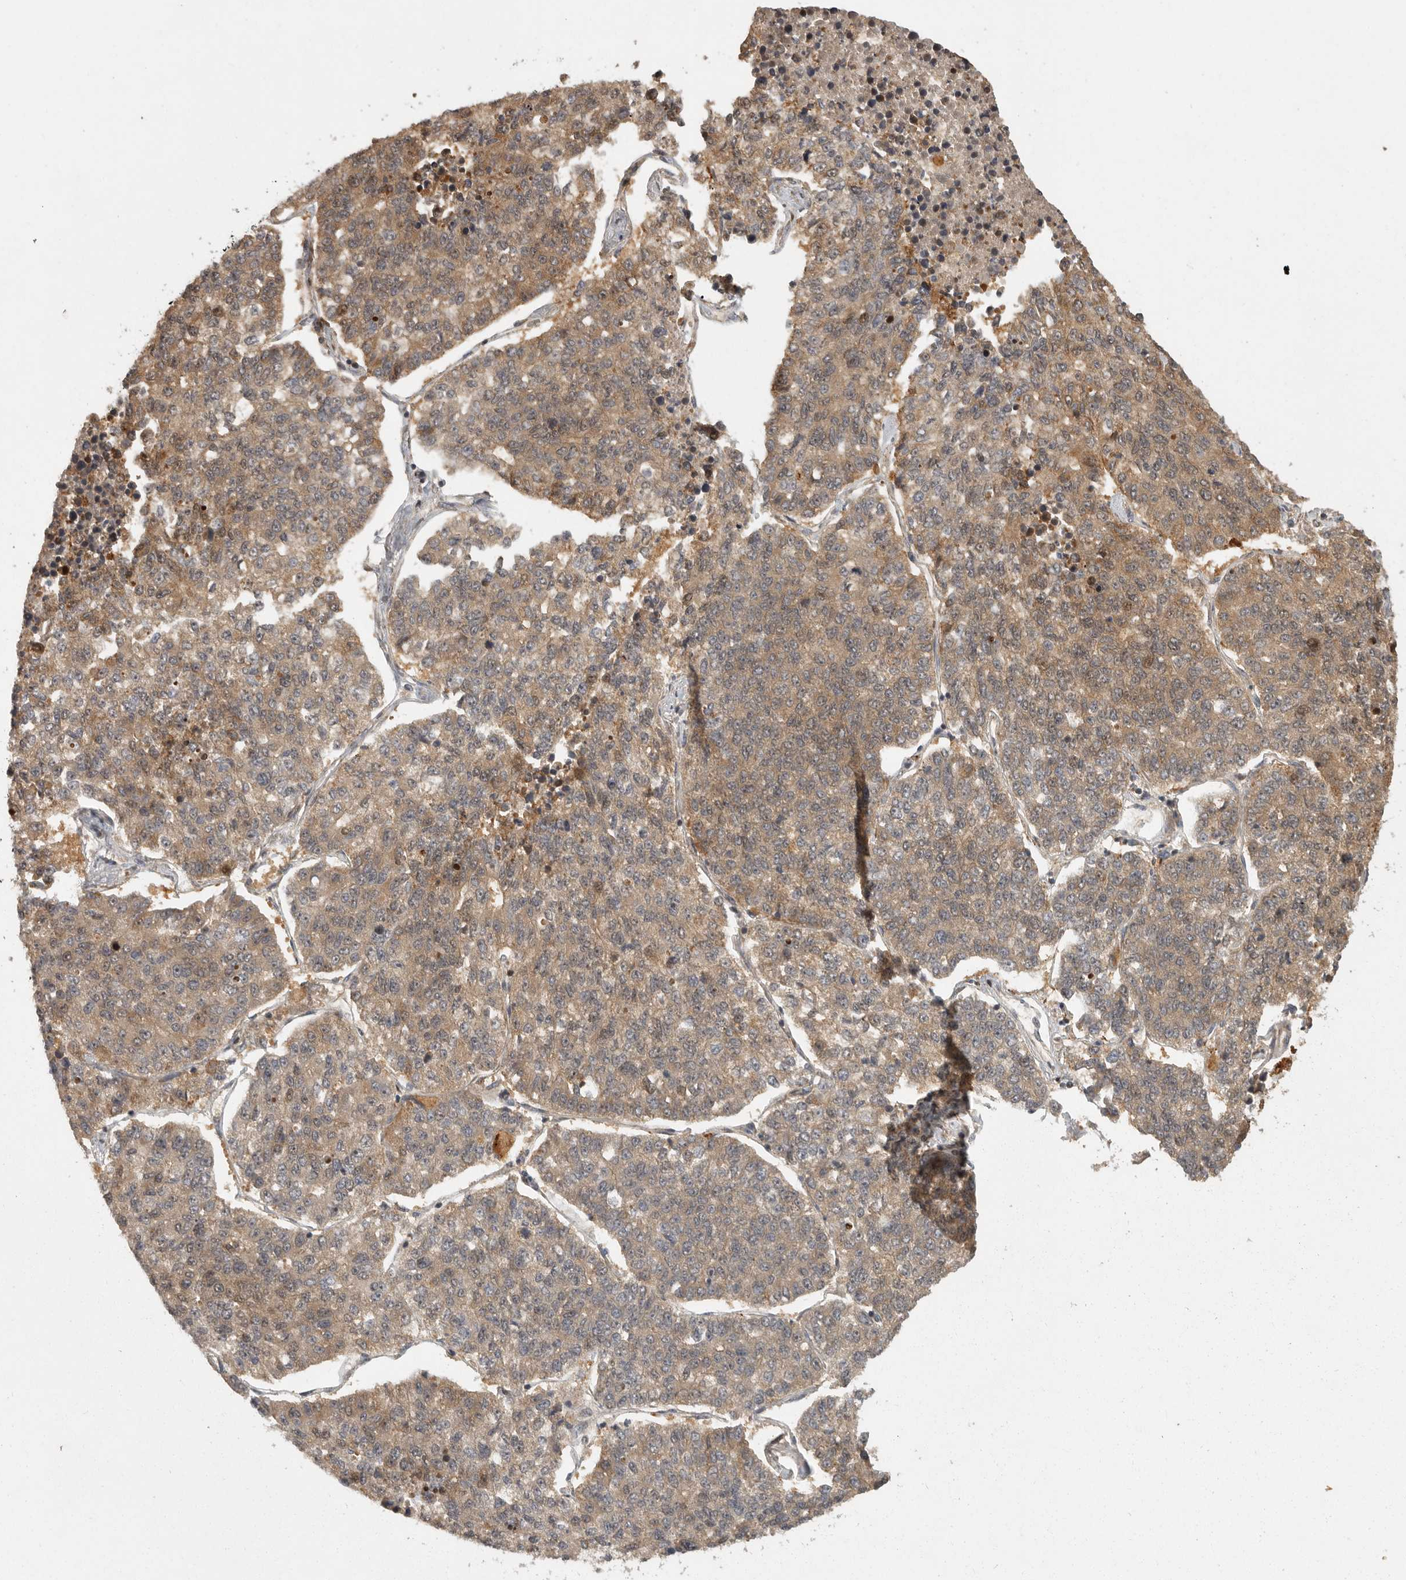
{"staining": {"intensity": "moderate", "quantity": ">75%", "location": "cytoplasmic/membranous,nuclear"}, "tissue": "lung cancer", "cell_type": "Tumor cells", "image_type": "cancer", "snomed": [{"axis": "morphology", "description": "Adenocarcinoma, NOS"}, {"axis": "topography", "description": "Lung"}], "caption": "IHC image of lung cancer stained for a protein (brown), which shows medium levels of moderate cytoplasmic/membranous and nuclear positivity in about >75% of tumor cells.", "gene": "SWT1", "patient": {"sex": "male", "age": 49}}